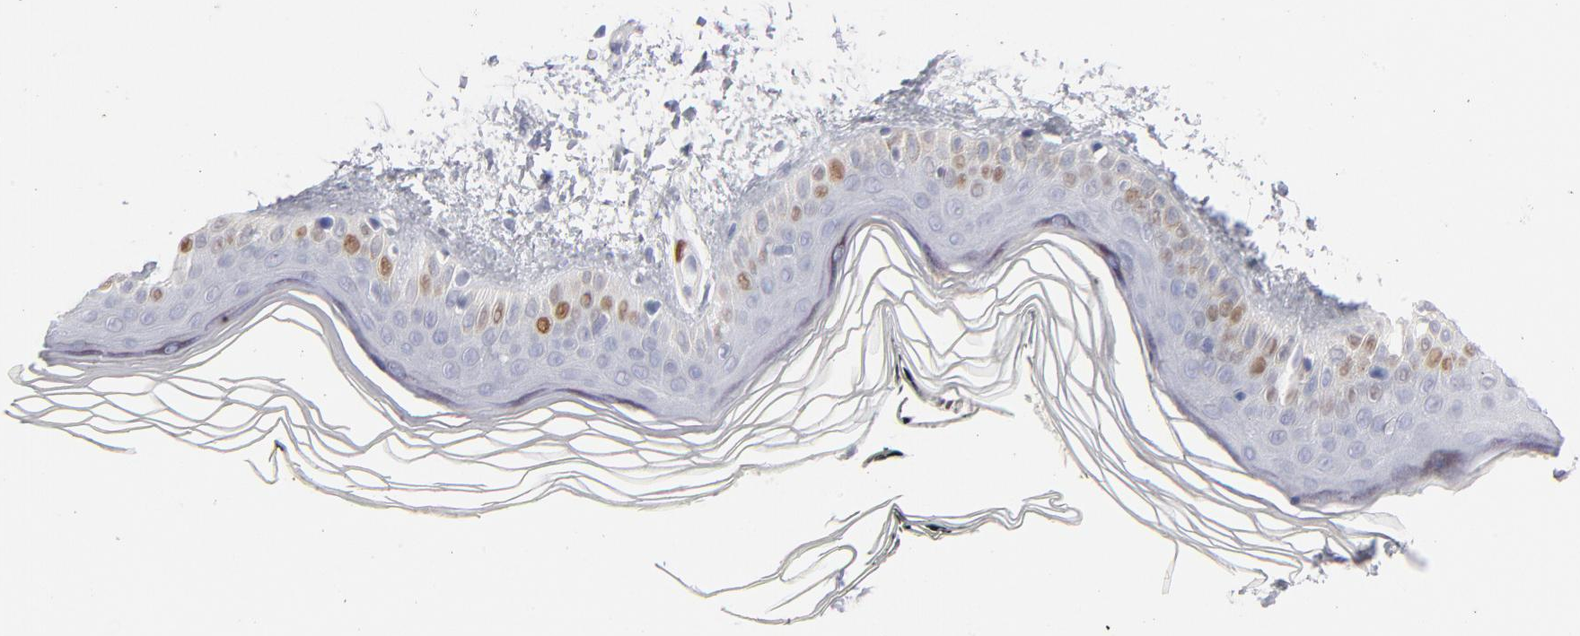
{"staining": {"intensity": "negative", "quantity": "none", "location": "none"}, "tissue": "skin", "cell_type": "Fibroblasts", "image_type": "normal", "snomed": [{"axis": "morphology", "description": "Normal tissue, NOS"}, {"axis": "topography", "description": "Skin"}], "caption": "DAB (3,3'-diaminobenzidine) immunohistochemical staining of normal human skin displays no significant staining in fibroblasts.", "gene": "MCM7", "patient": {"sex": "female", "age": 19}}